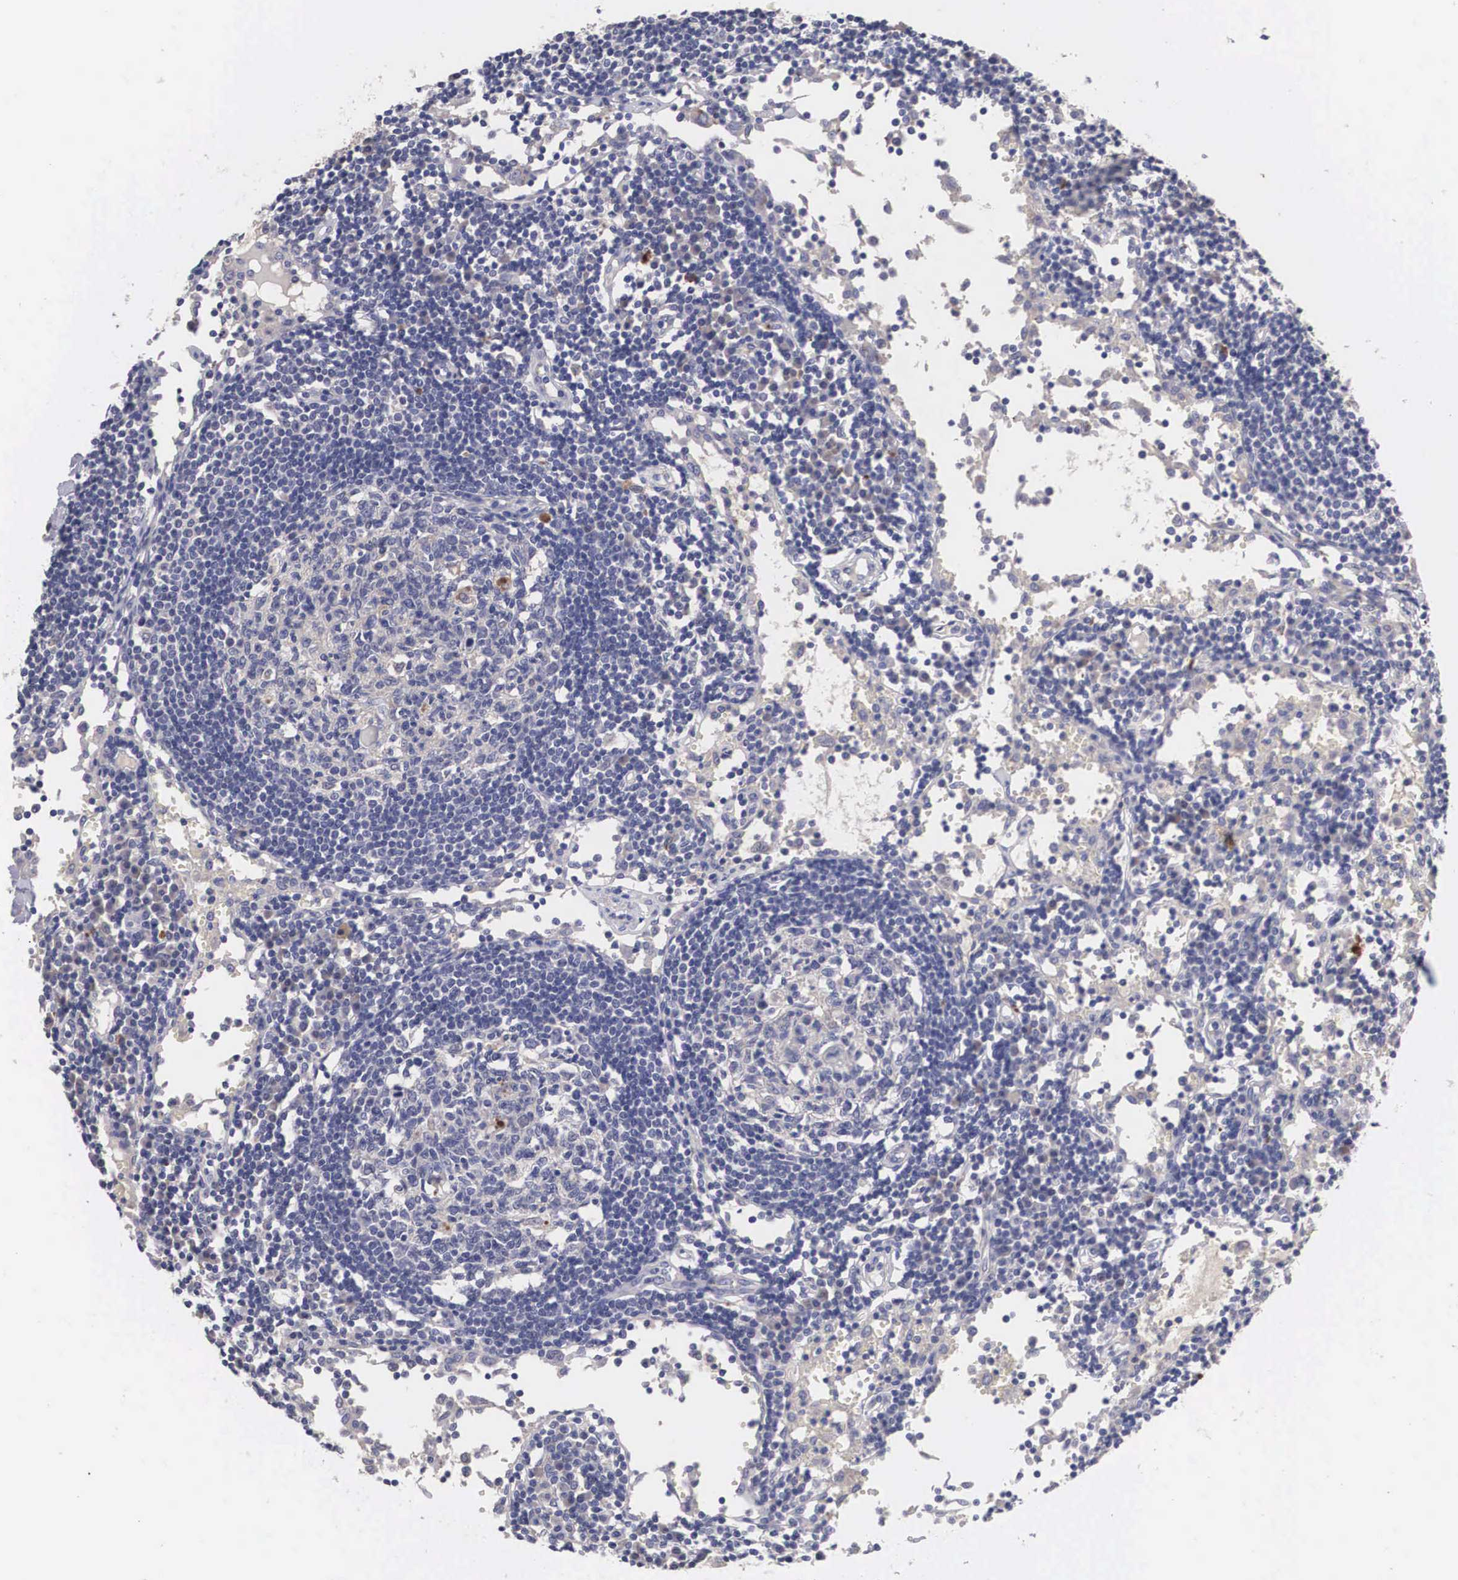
{"staining": {"intensity": "weak", "quantity": "<25%", "location": "cytoplasmic/membranous"}, "tissue": "lymph node", "cell_type": "Germinal center cells", "image_type": "normal", "snomed": [{"axis": "morphology", "description": "Normal tissue, NOS"}, {"axis": "topography", "description": "Lymph node"}], "caption": "Protein analysis of benign lymph node reveals no significant staining in germinal center cells. (DAB (3,3'-diaminobenzidine) immunohistochemistry (IHC) visualized using brightfield microscopy, high magnification).", "gene": "ABHD4", "patient": {"sex": "female", "age": 55}}